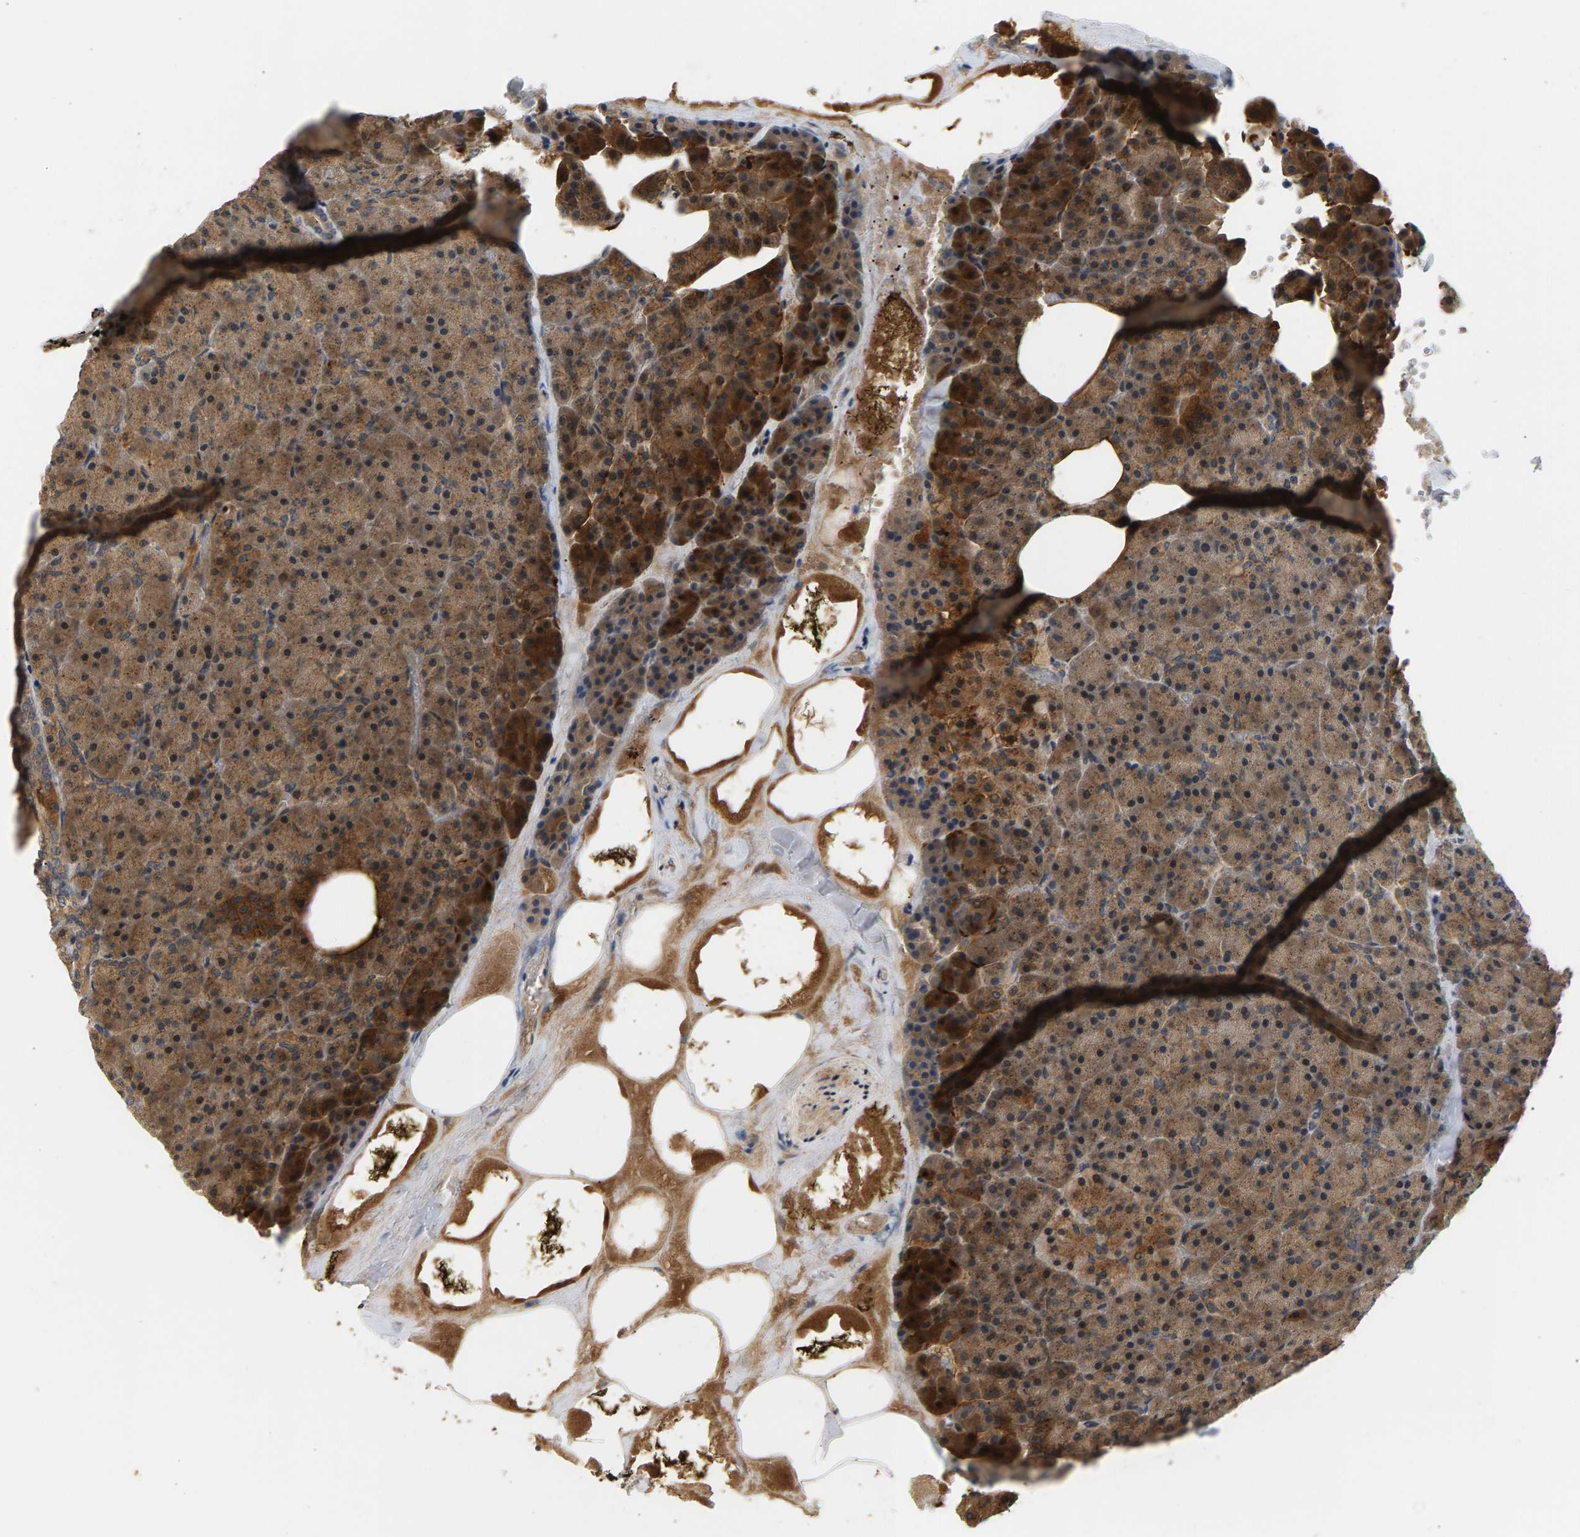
{"staining": {"intensity": "strong", "quantity": ">75%", "location": "cytoplasmic/membranous"}, "tissue": "pancreas", "cell_type": "Exocrine glandular cells", "image_type": "normal", "snomed": [{"axis": "morphology", "description": "Normal tissue, NOS"}, {"axis": "topography", "description": "Pancreas"}], "caption": "Pancreas stained with IHC exhibits strong cytoplasmic/membranous positivity in approximately >75% of exocrine glandular cells. (brown staining indicates protein expression, while blue staining denotes nuclei).", "gene": "MAP2K5", "patient": {"sex": "female", "age": 35}}